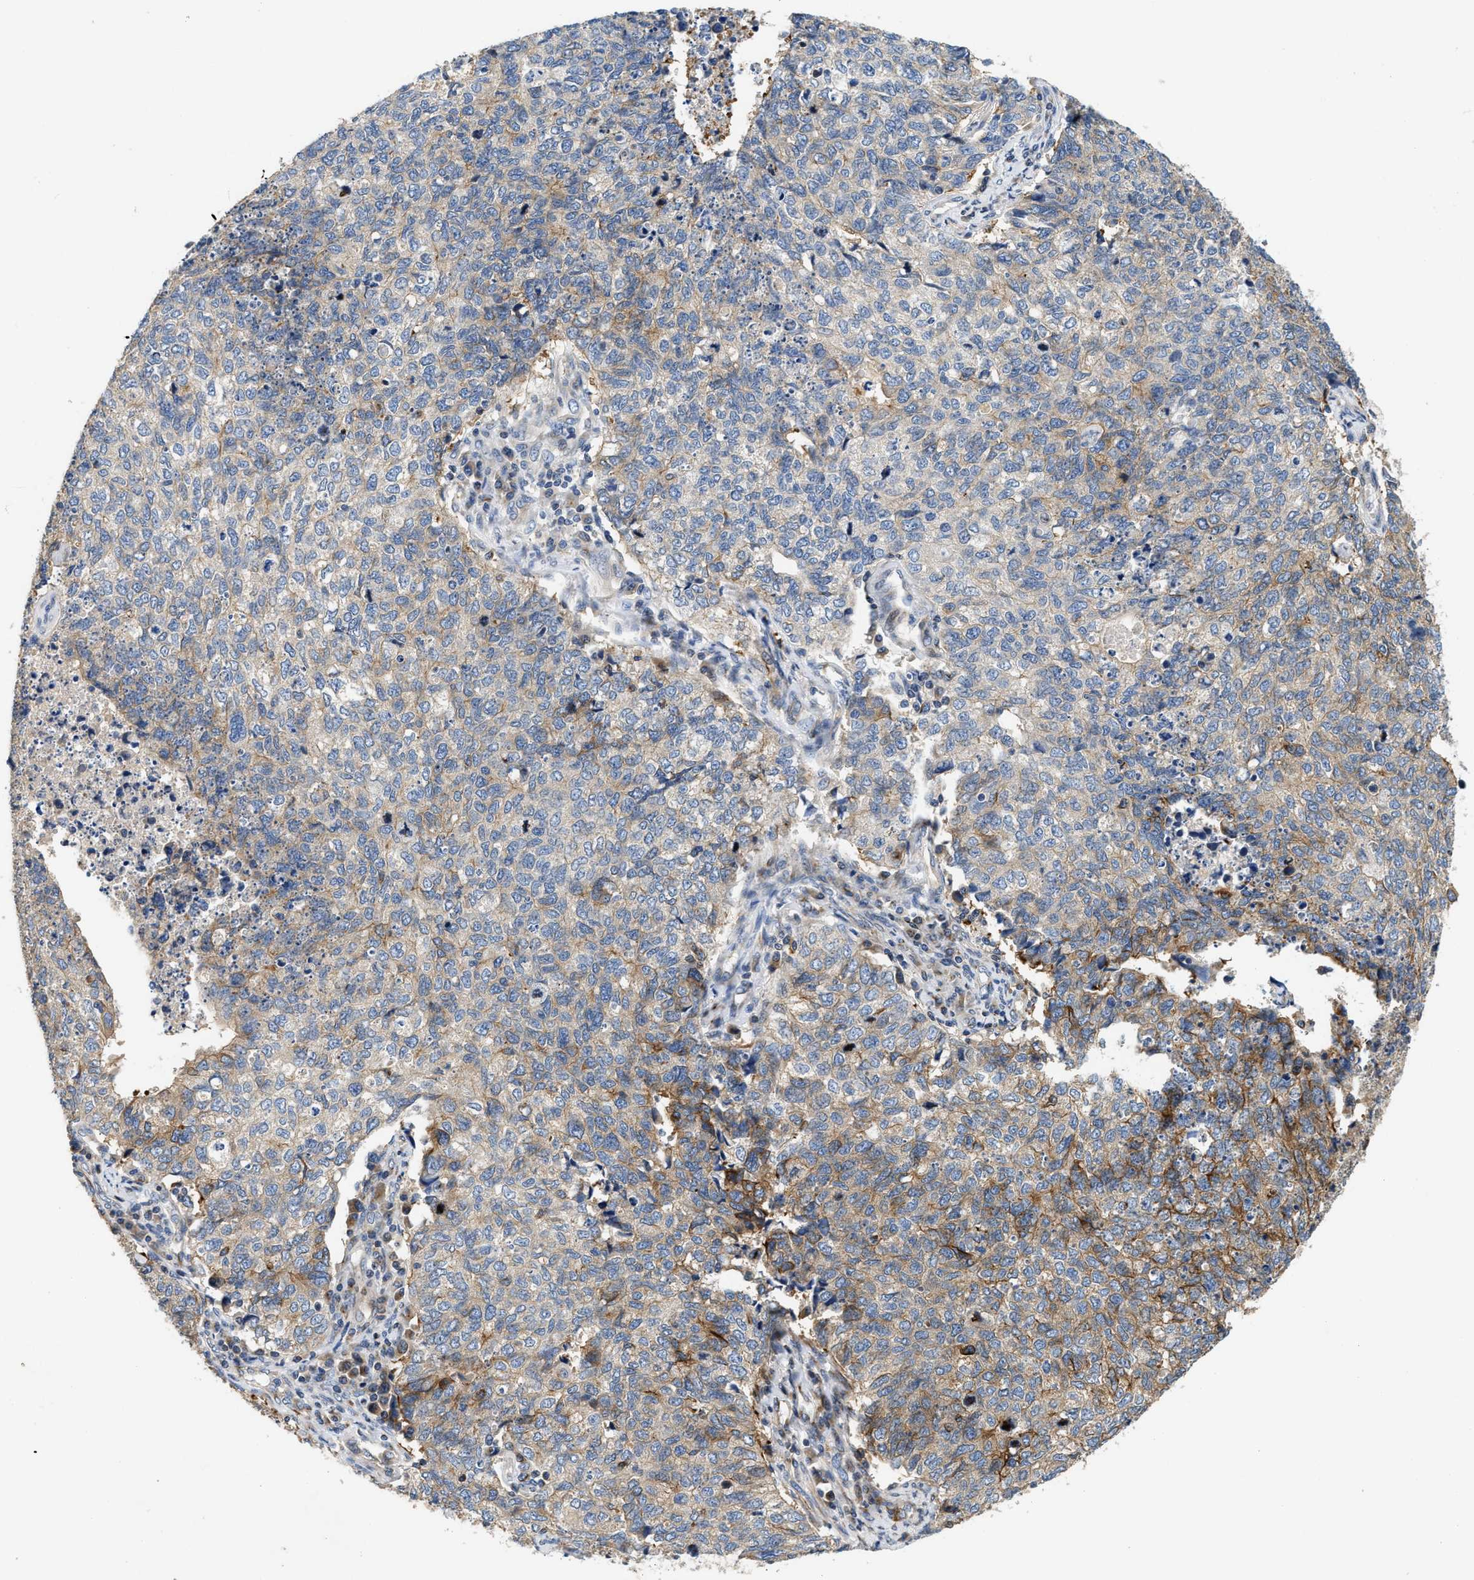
{"staining": {"intensity": "moderate", "quantity": "<25%", "location": "cytoplasmic/membranous"}, "tissue": "cervical cancer", "cell_type": "Tumor cells", "image_type": "cancer", "snomed": [{"axis": "morphology", "description": "Squamous cell carcinoma, NOS"}, {"axis": "topography", "description": "Cervix"}], "caption": "Protein expression analysis of human cervical cancer (squamous cell carcinoma) reveals moderate cytoplasmic/membranous staining in approximately <25% of tumor cells.", "gene": "IL17RC", "patient": {"sex": "female", "age": 63}}